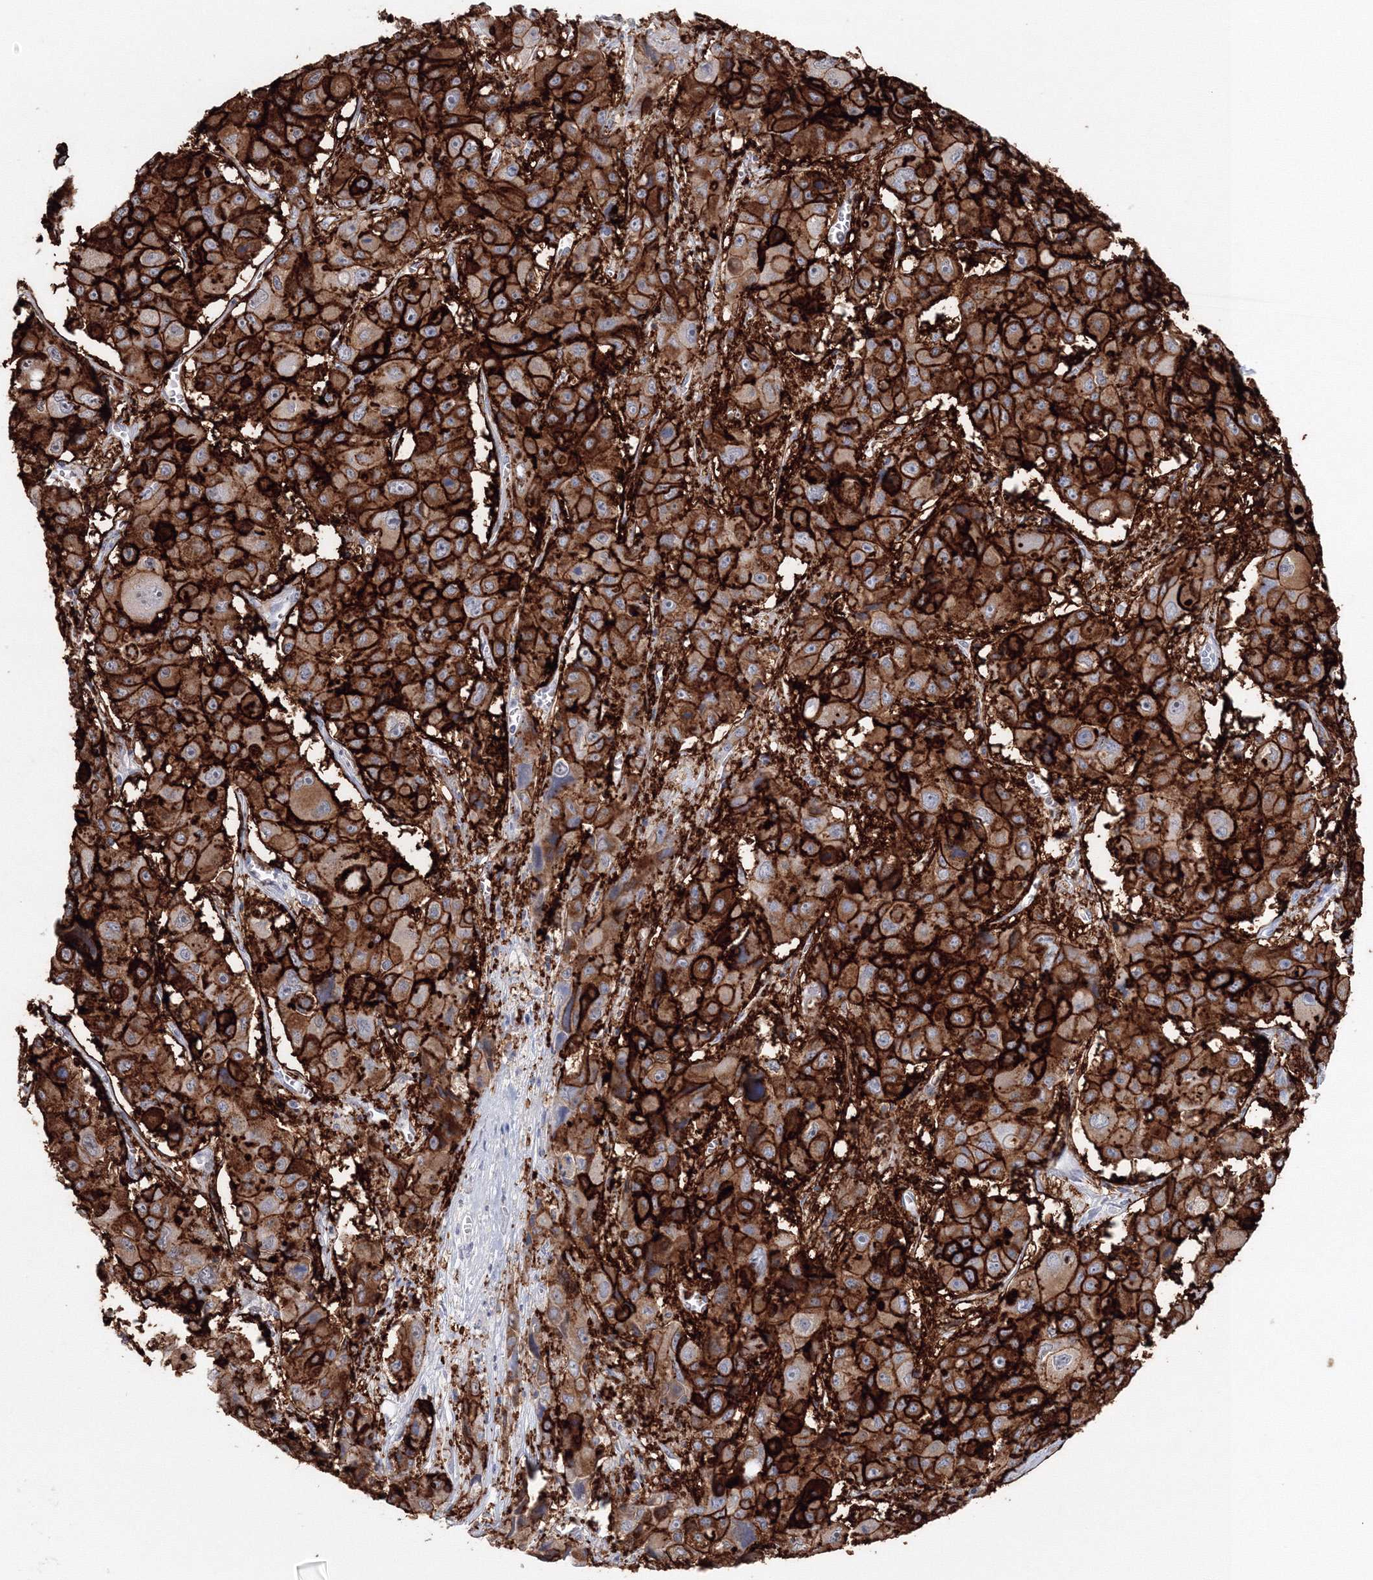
{"staining": {"intensity": "strong", "quantity": ">75%", "location": "cytoplasmic/membranous"}, "tissue": "liver cancer", "cell_type": "Tumor cells", "image_type": "cancer", "snomed": [{"axis": "morphology", "description": "Cholangiocarcinoma"}, {"axis": "topography", "description": "Liver"}], "caption": "Immunohistochemistry (IHC) (DAB (3,3'-diaminobenzidine)) staining of cholangiocarcinoma (liver) reveals strong cytoplasmic/membranous protein expression in approximately >75% of tumor cells.", "gene": "VSIG1", "patient": {"sex": "male", "age": 67}}